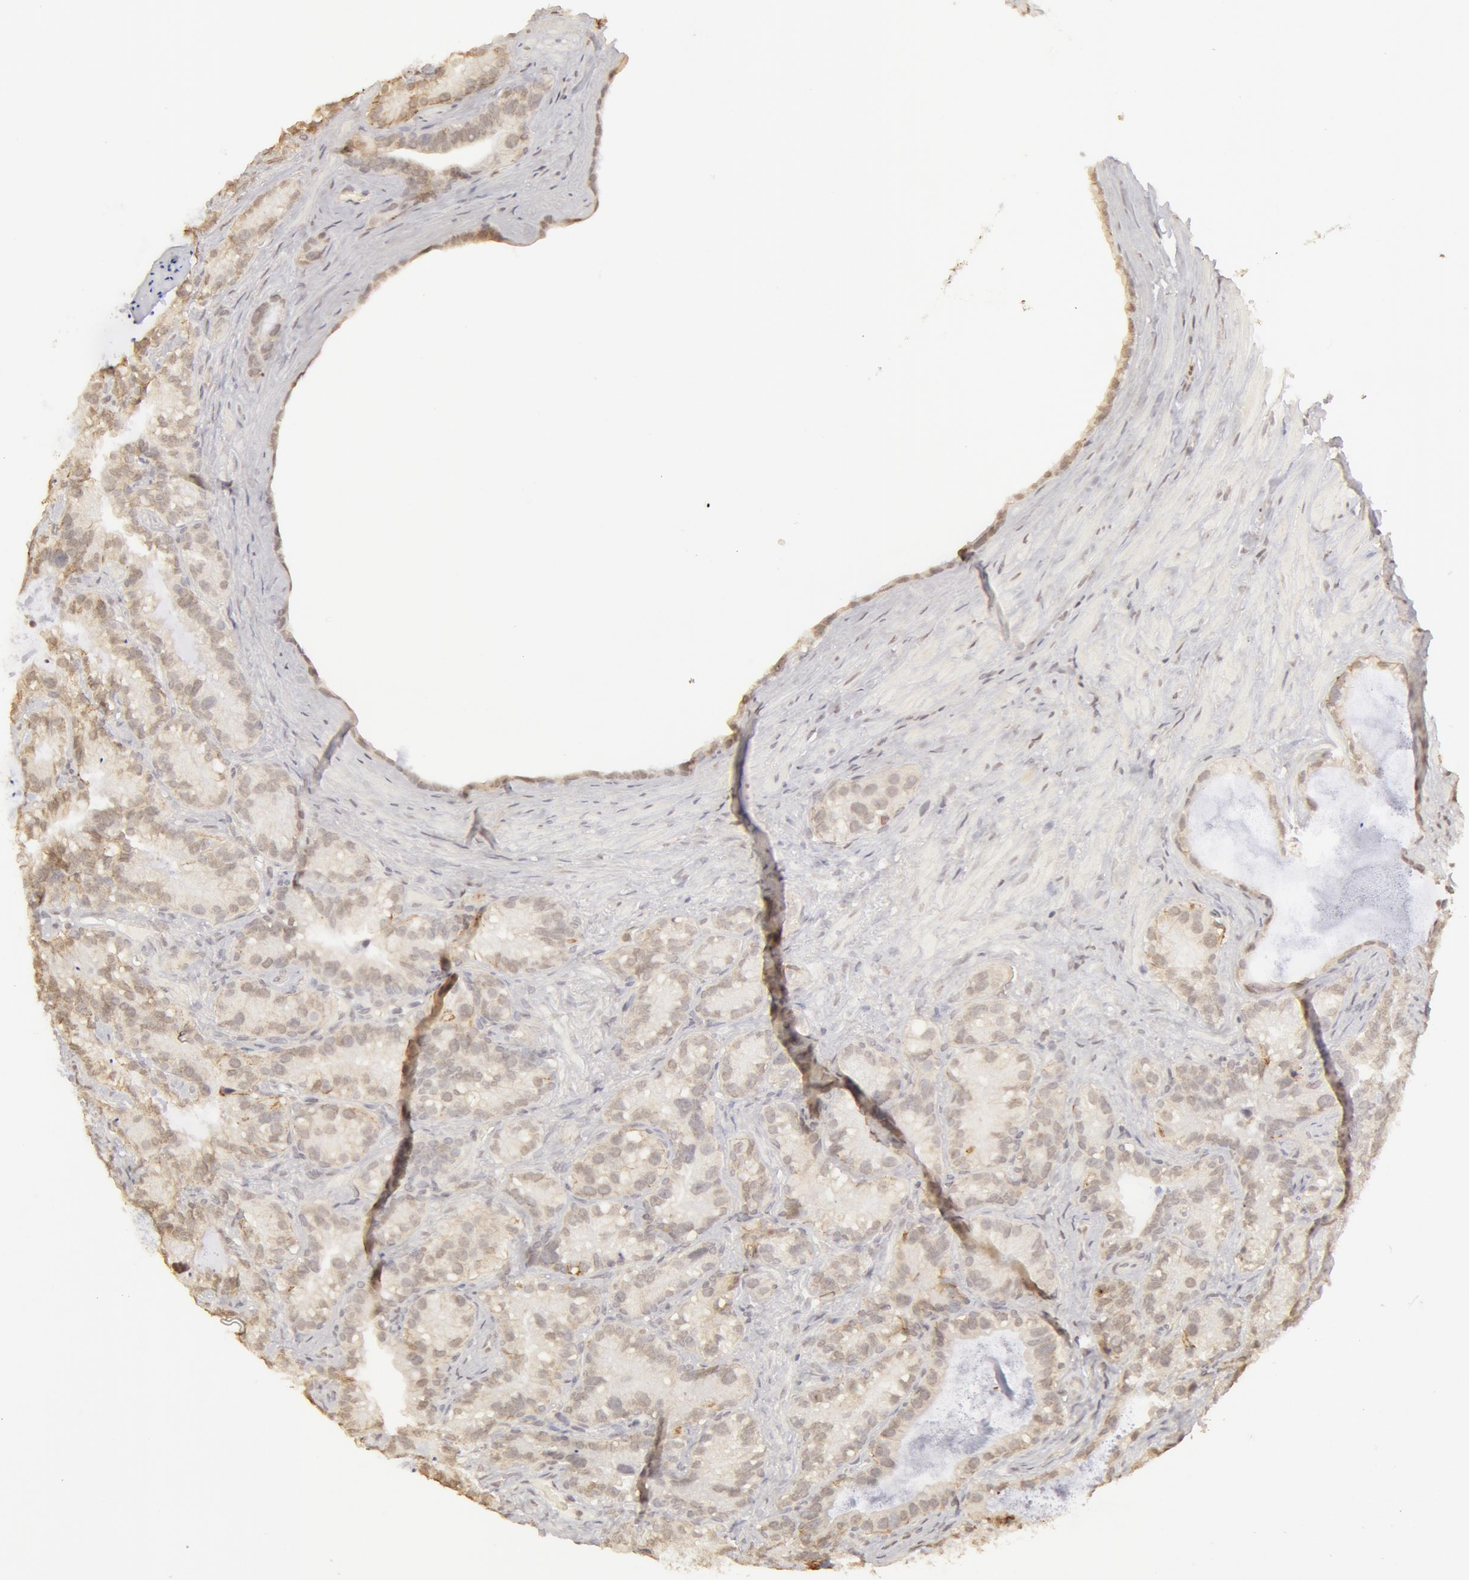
{"staining": {"intensity": "moderate", "quantity": ">75%", "location": "cytoplasmic/membranous"}, "tissue": "seminal vesicle", "cell_type": "Glandular cells", "image_type": "normal", "snomed": [{"axis": "morphology", "description": "Normal tissue, NOS"}, {"axis": "topography", "description": "Seminal veicle"}], "caption": "Glandular cells demonstrate moderate cytoplasmic/membranous positivity in approximately >75% of cells in unremarkable seminal vesicle. Nuclei are stained in blue.", "gene": "ADAM10", "patient": {"sex": "male", "age": 63}}